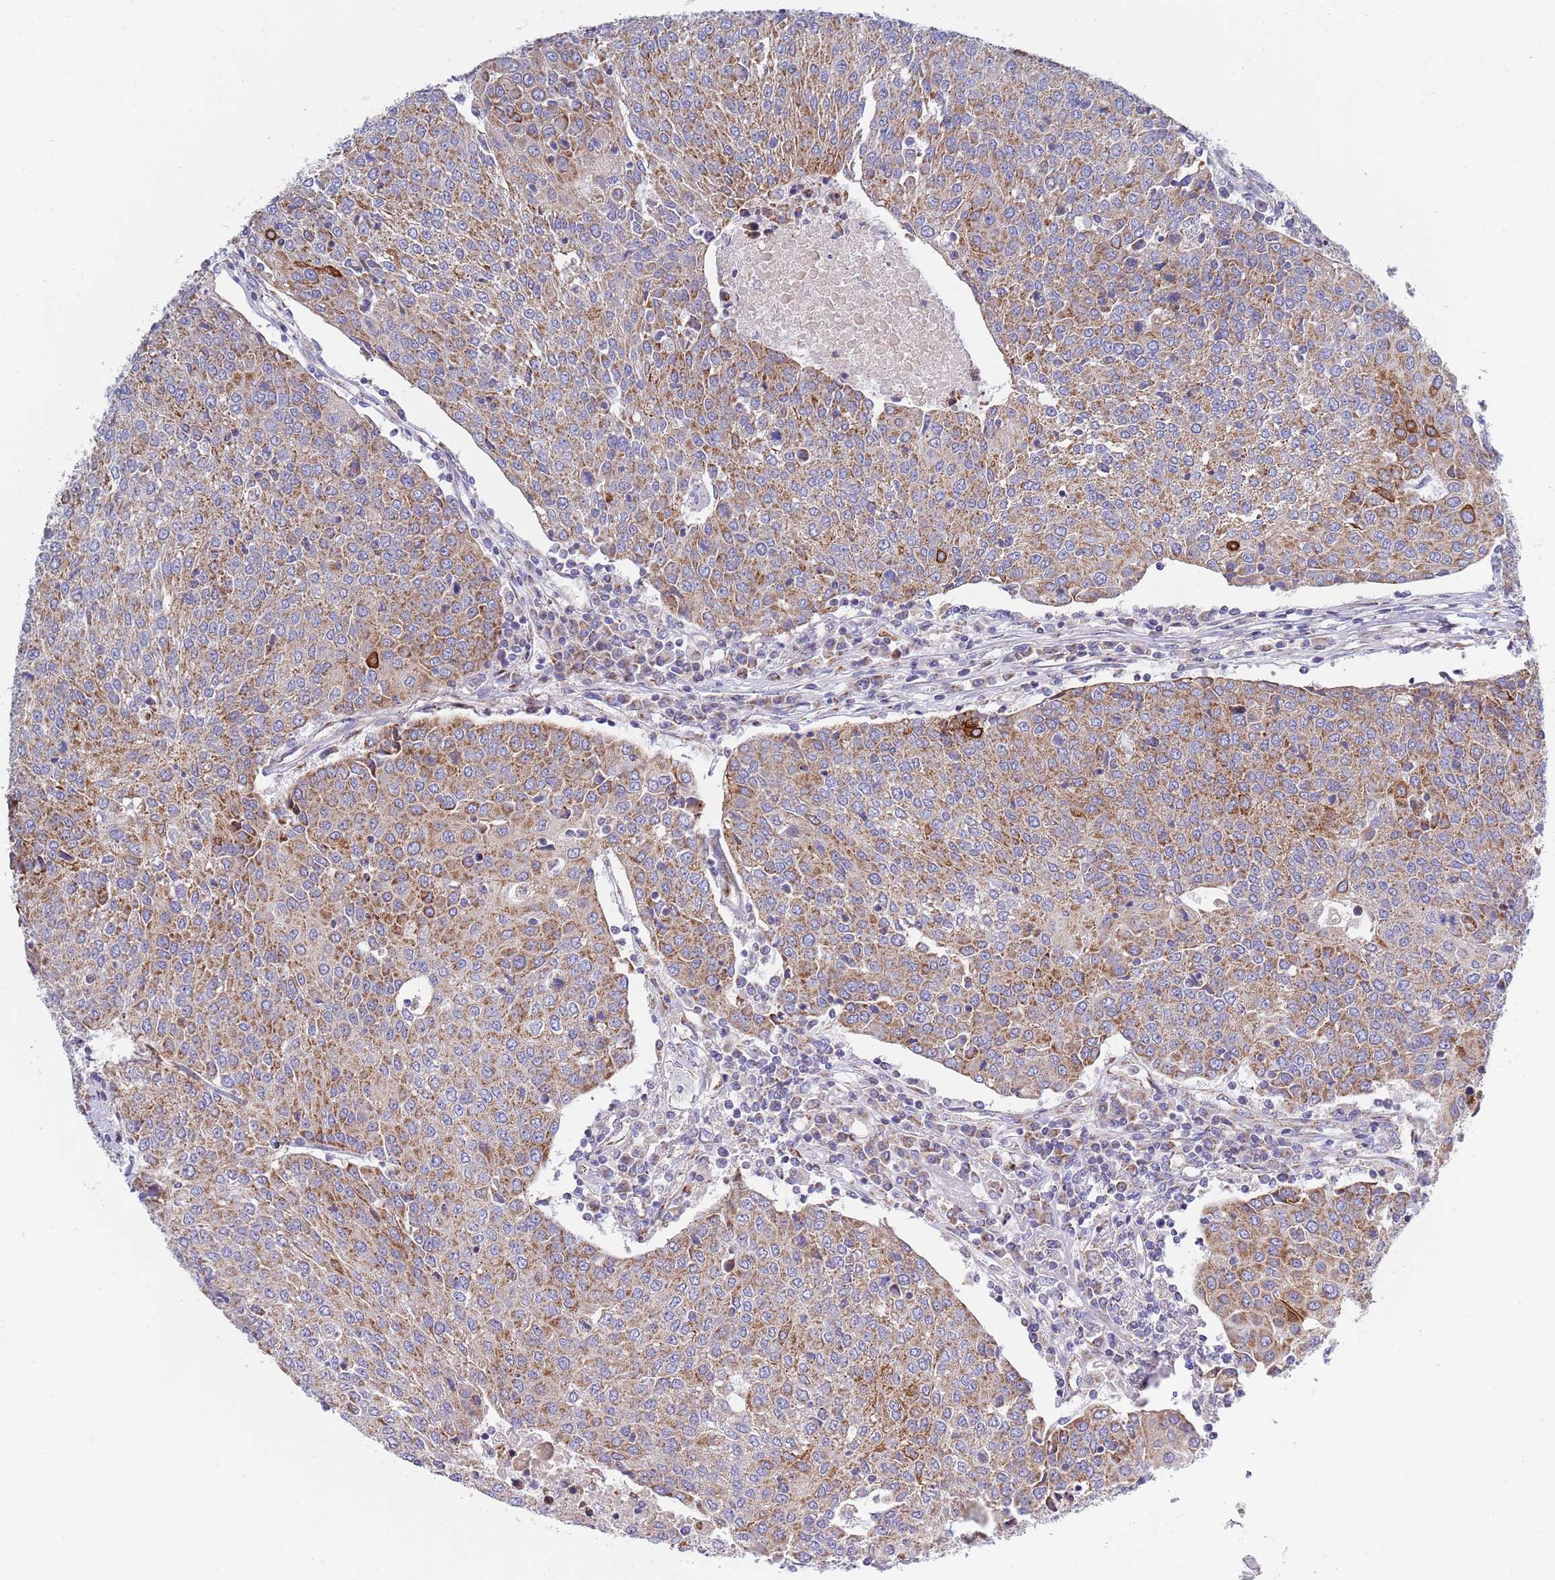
{"staining": {"intensity": "moderate", "quantity": ">75%", "location": "cytoplasmic/membranous"}, "tissue": "urothelial cancer", "cell_type": "Tumor cells", "image_type": "cancer", "snomed": [{"axis": "morphology", "description": "Urothelial carcinoma, High grade"}, {"axis": "topography", "description": "Urinary bladder"}], "caption": "The histopathology image demonstrates a brown stain indicating the presence of a protein in the cytoplasmic/membranous of tumor cells in urothelial cancer.", "gene": "EMC8", "patient": {"sex": "female", "age": 85}}